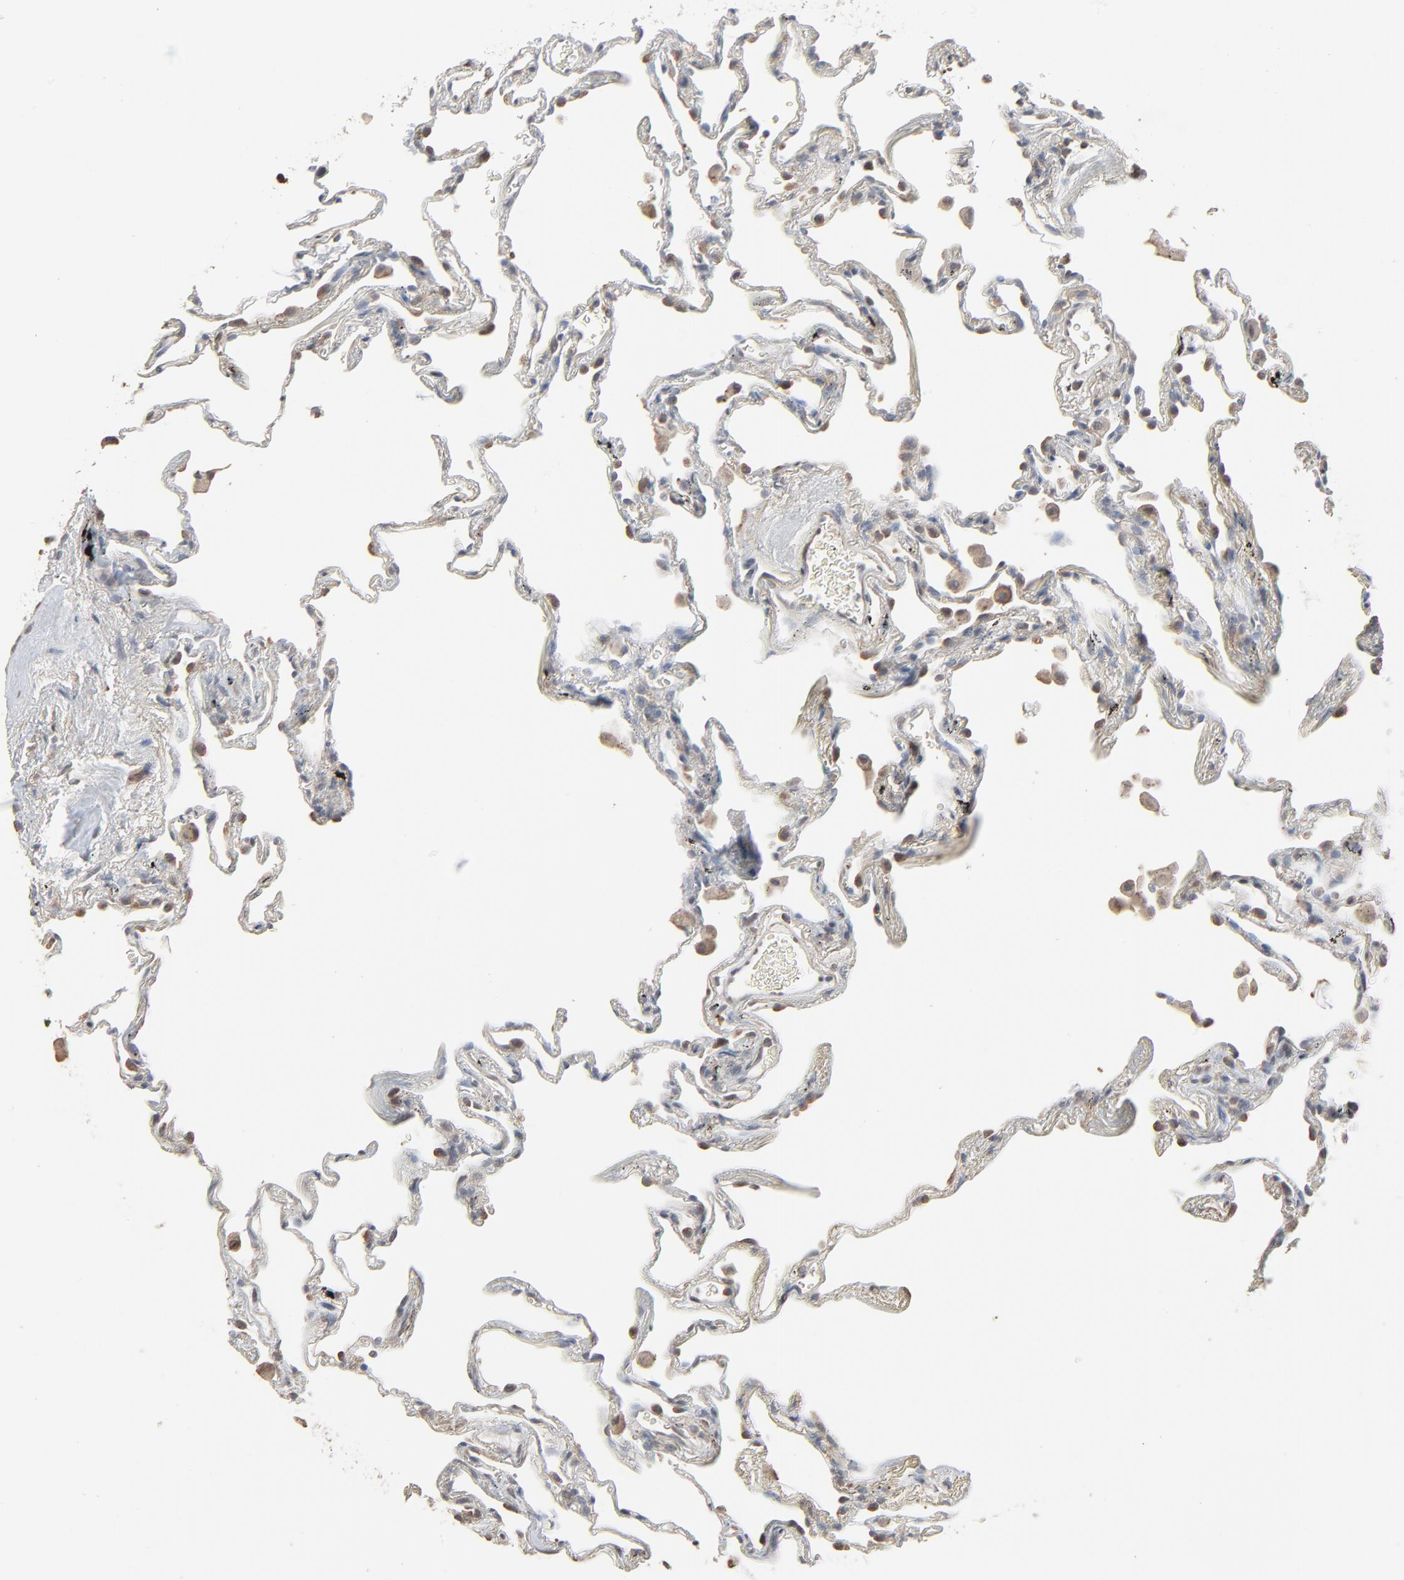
{"staining": {"intensity": "moderate", "quantity": "<25%", "location": "nuclear"}, "tissue": "lung", "cell_type": "Alveolar cells", "image_type": "normal", "snomed": [{"axis": "morphology", "description": "Normal tissue, NOS"}, {"axis": "morphology", "description": "Inflammation, NOS"}, {"axis": "topography", "description": "Lung"}], "caption": "Lung stained with immunohistochemistry (IHC) reveals moderate nuclear positivity in approximately <25% of alveolar cells.", "gene": "CCT5", "patient": {"sex": "male", "age": 69}}